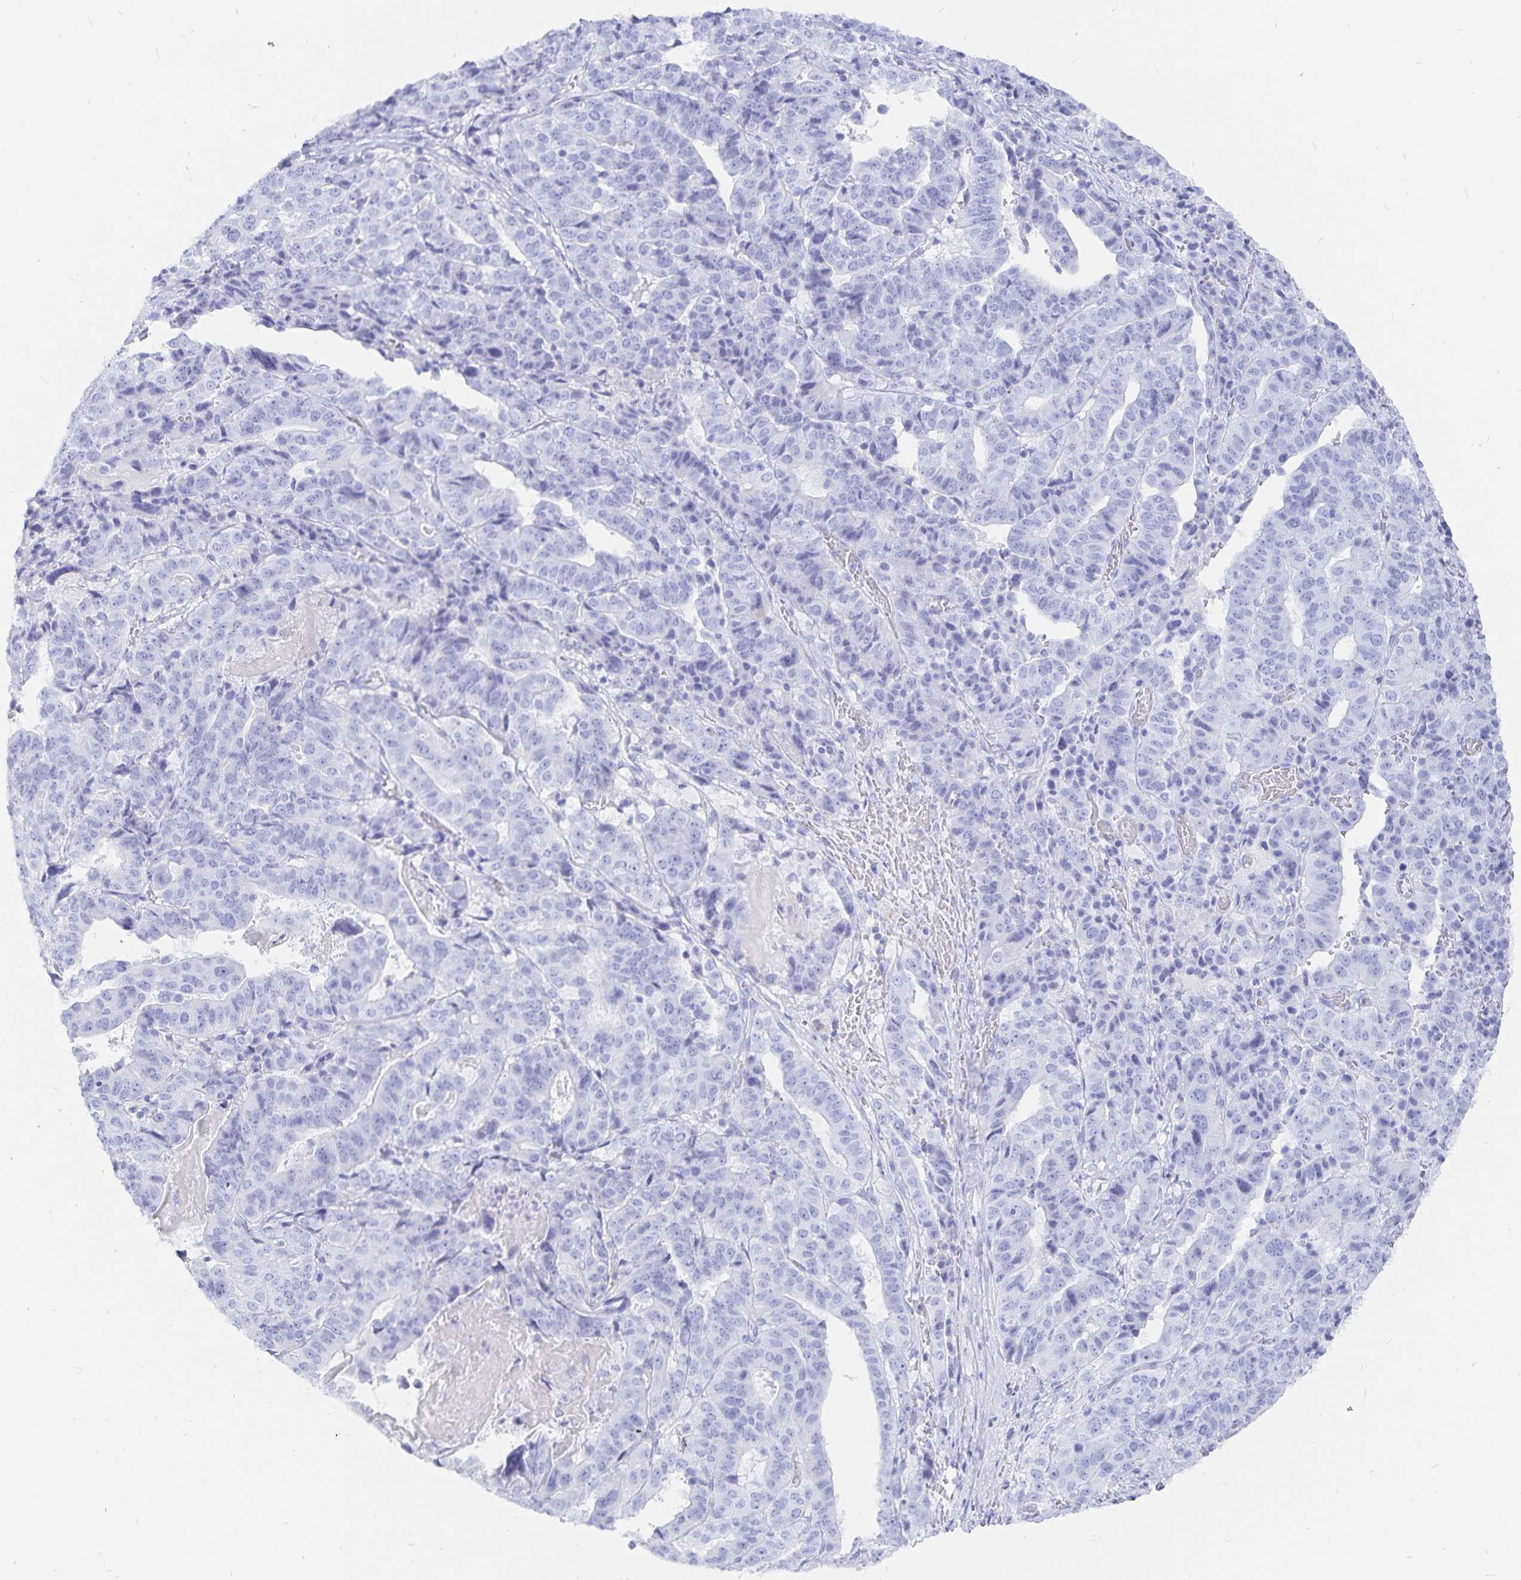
{"staining": {"intensity": "negative", "quantity": "none", "location": "none"}, "tissue": "stomach cancer", "cell_type": "Tumor cells", "image_type": "cancer", "snomed": [{"axis": "morphology", "description": "Adenocarcinoma, NOS"}, {"axis": "topography", "description": "Stomach"}], "caption": "DAB immunohistochemical staining of human stomach adenocarcinoma reveals no significant staining in tumor cells.", "gene": "INSL5", "patient": {"sex": "male", "age": 48}}